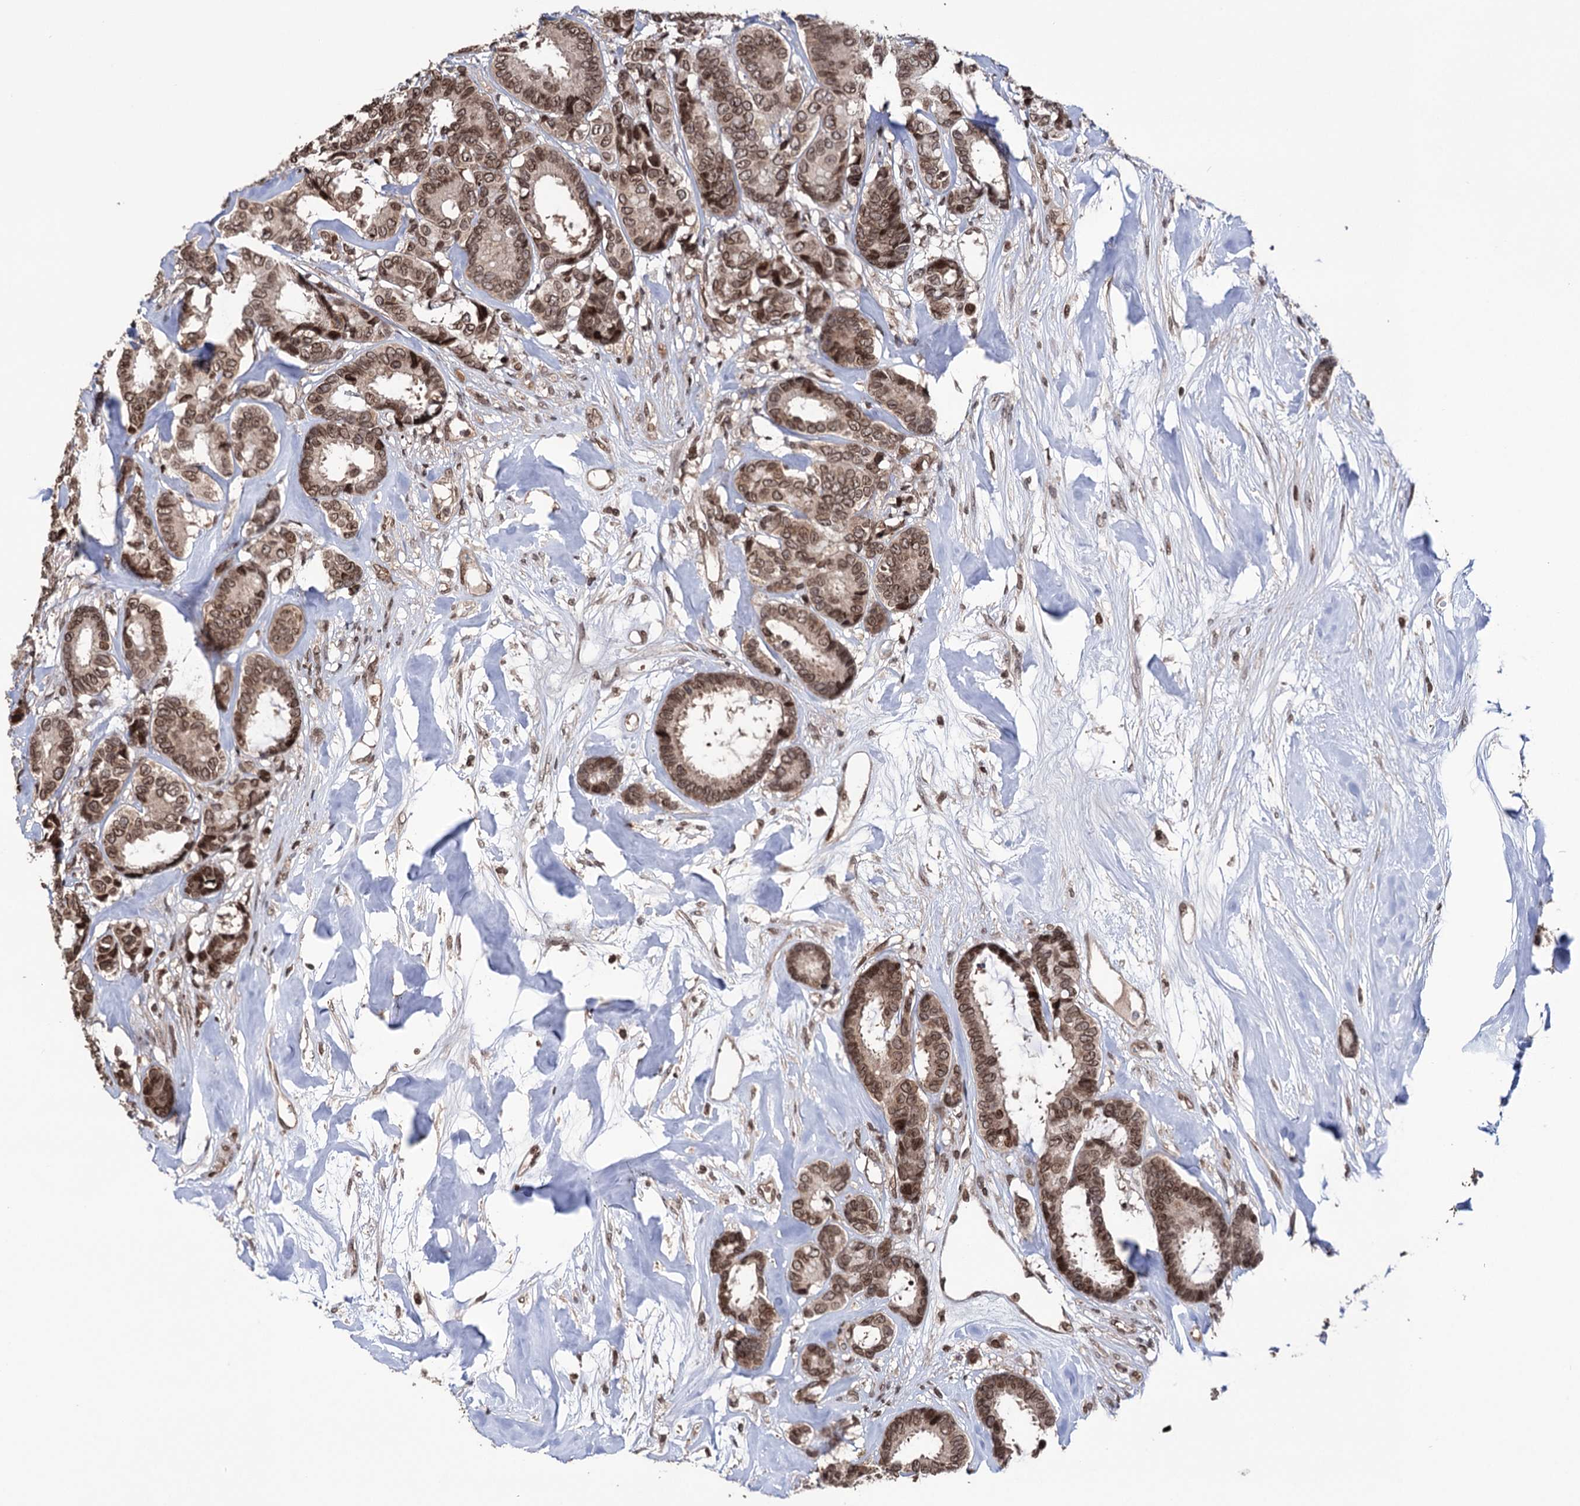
{"staining": {"intensity": "moderate", "quantity": ">75%", "location": "nuclear"}, "tissue": "breast cancer", "cell_type": "Tumor cells", "image_type": "cancer", "snomed": [{"axis": "morphology", "description": "Duct carcinoma"}, {"axis": "topography", "description": "Breast"}], "caption": "Human breast infiltrating ductal carcinoma stained for a protein (brown) shows moderate nuclear positive staining in approximately >75% of tumor cells.", "gene": "CCDC77", "patient": {"sex": "female", "age": 87}}